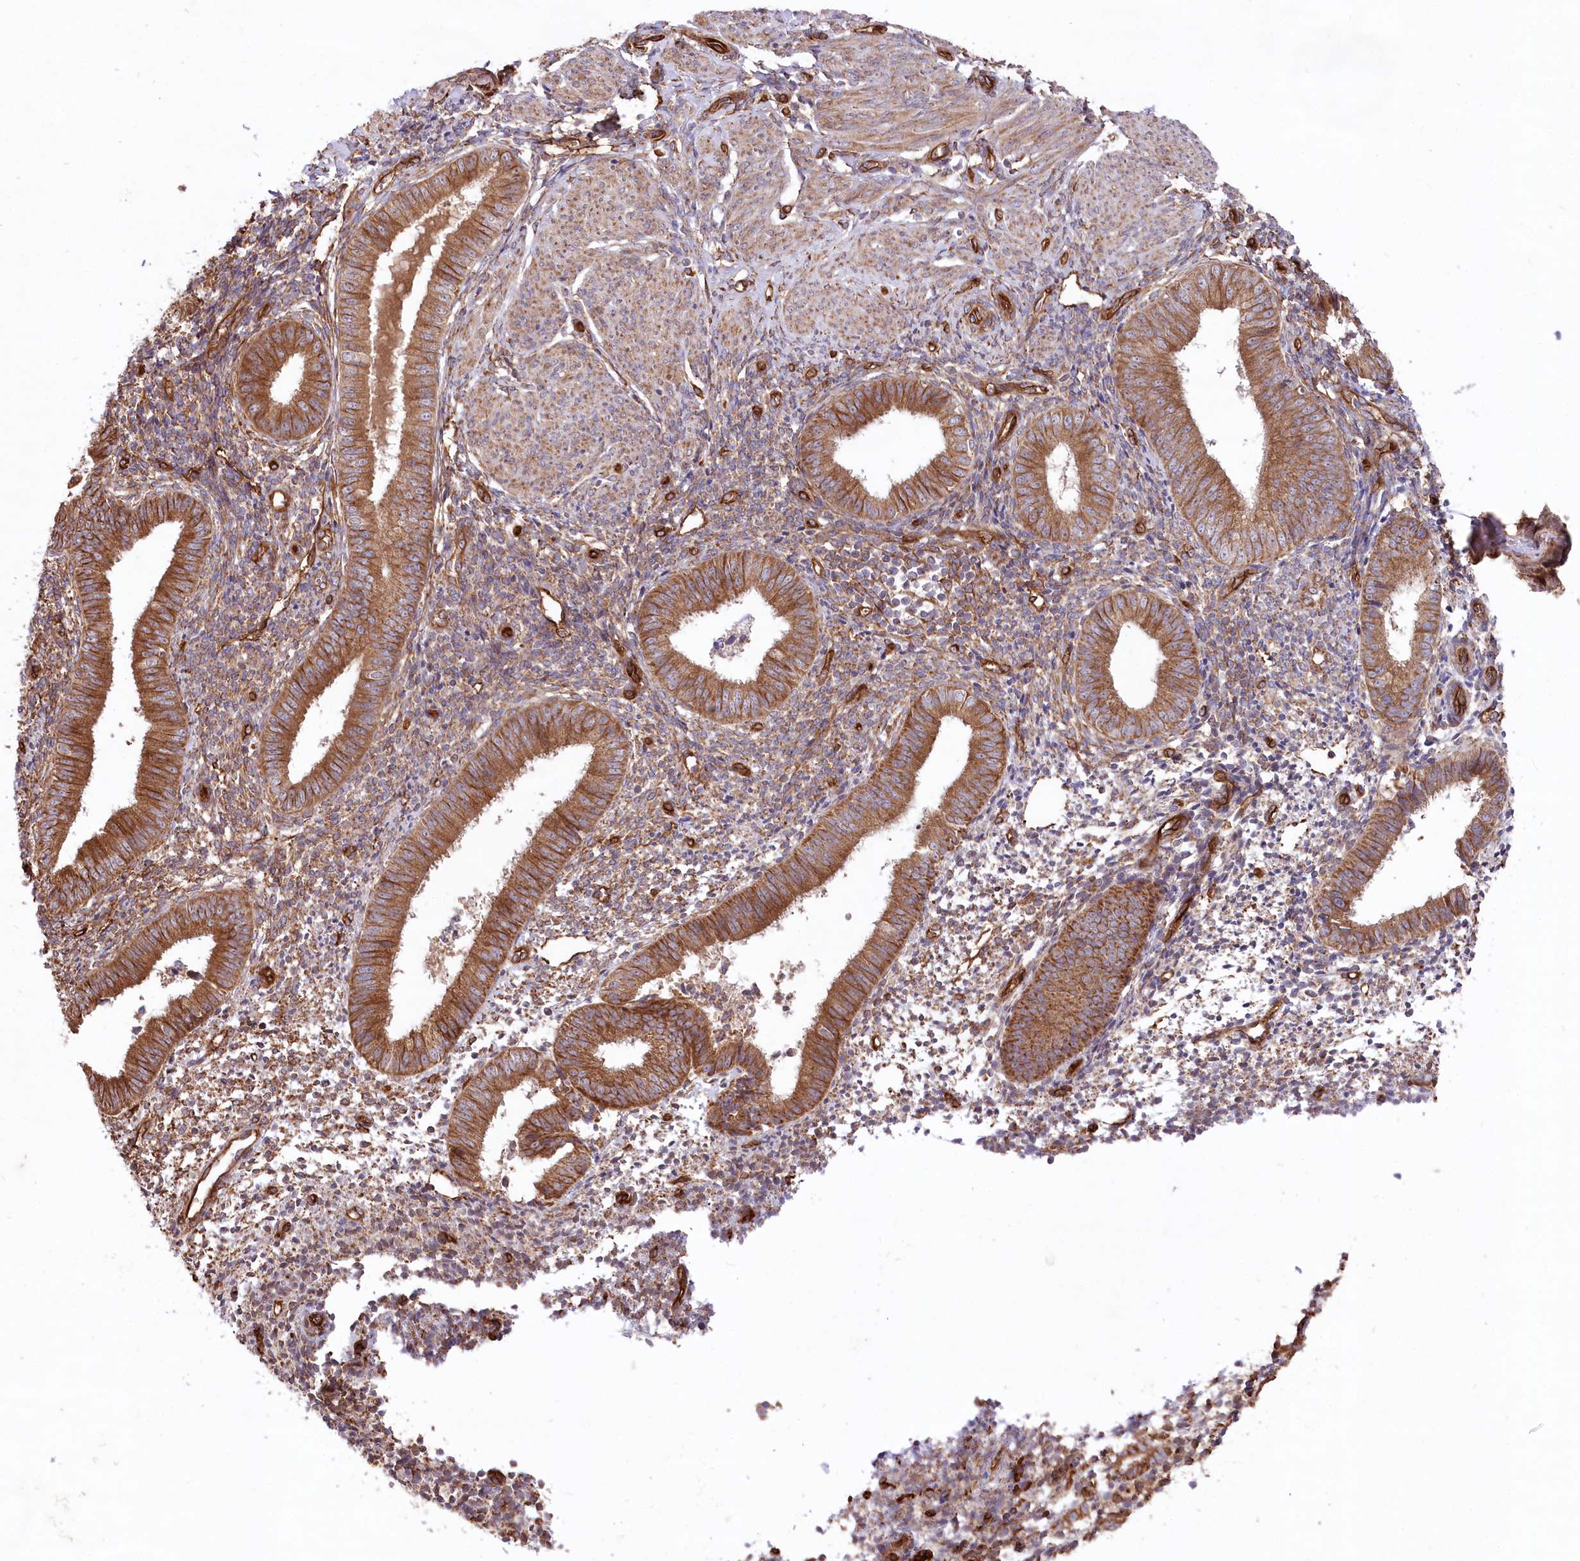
{"staining": {"intensity": "moderate", "quantity": "25%-75%", "location": "cytoplasmic/membranous"}, "tissue": "endometrium", "cell_type": "Cells in endometrial stroma", "image_type": "normal", "snomed": [{"axis": "morphology", "description": "Normal tissue, NOS"}, {"axis": "topography", "description": "Uterus"}, {"axis": "topography", "description": "Endometrium"}], "caption": "This is a micrograph of immunohistochemistry staining of unremarkable endometrium, which shows moderate expression in the cytoplasmic/membranous of cells in endometrial stroma.", "gene": "MTPAP", "patient": {"sex": "female", "age": 48}}